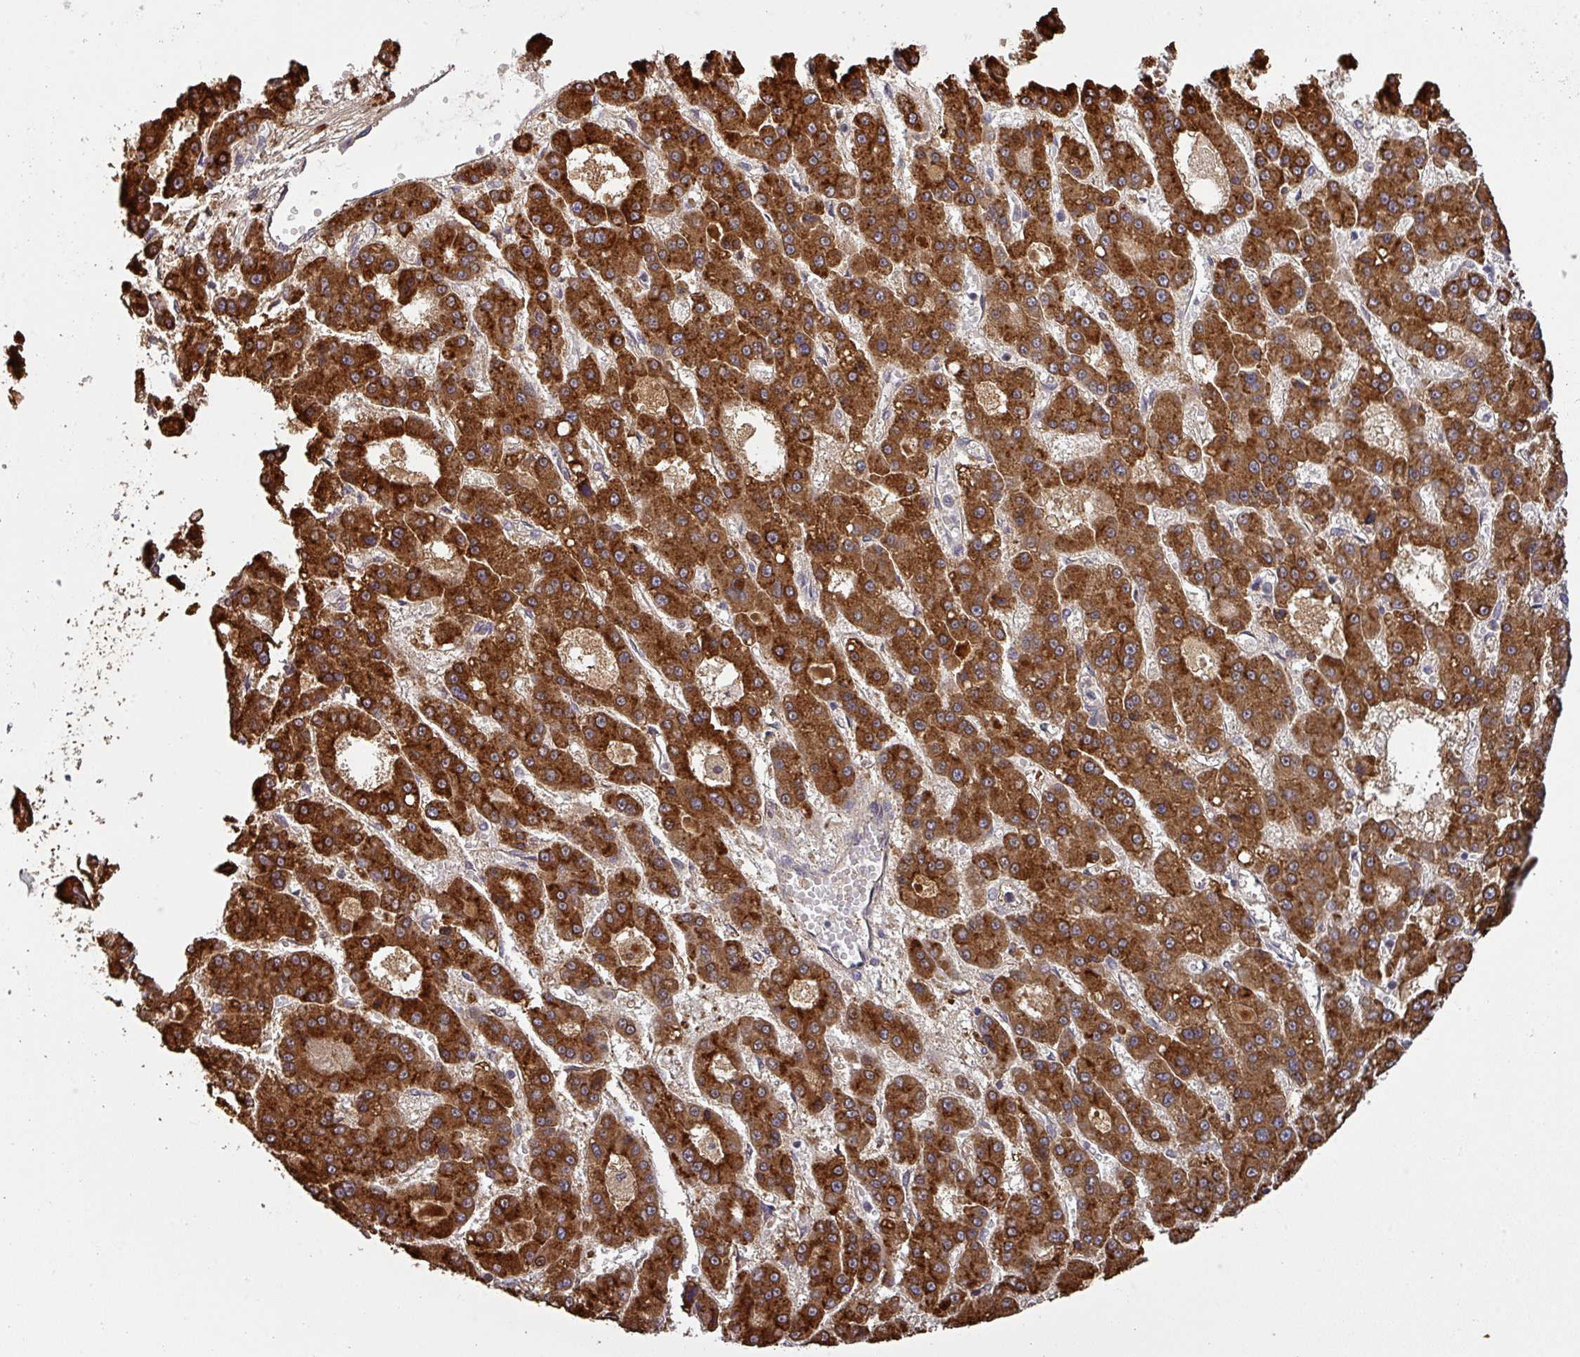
{"staining": {"intensity": "strong", "quantity": ">75%", "location": "cytoplasmic/membranous"}, "tissue": "liver cancer", "cell_type": "Tumor cells", "image_type": "cancer", "snomed": [{"axis": "morphology", "description": "Carcinoma, Hepatocellular, NOS"}, {"axis": "topography", "description": "Liver"}], "caption": "About >75% of tumor cells in liver cancer reveal strong cytoplasmic/membranous protein positivity as visualized by brown immunohistochemical staining.", "gene": "CCDC121", "patient": {"sex": "male", "age": 70}}